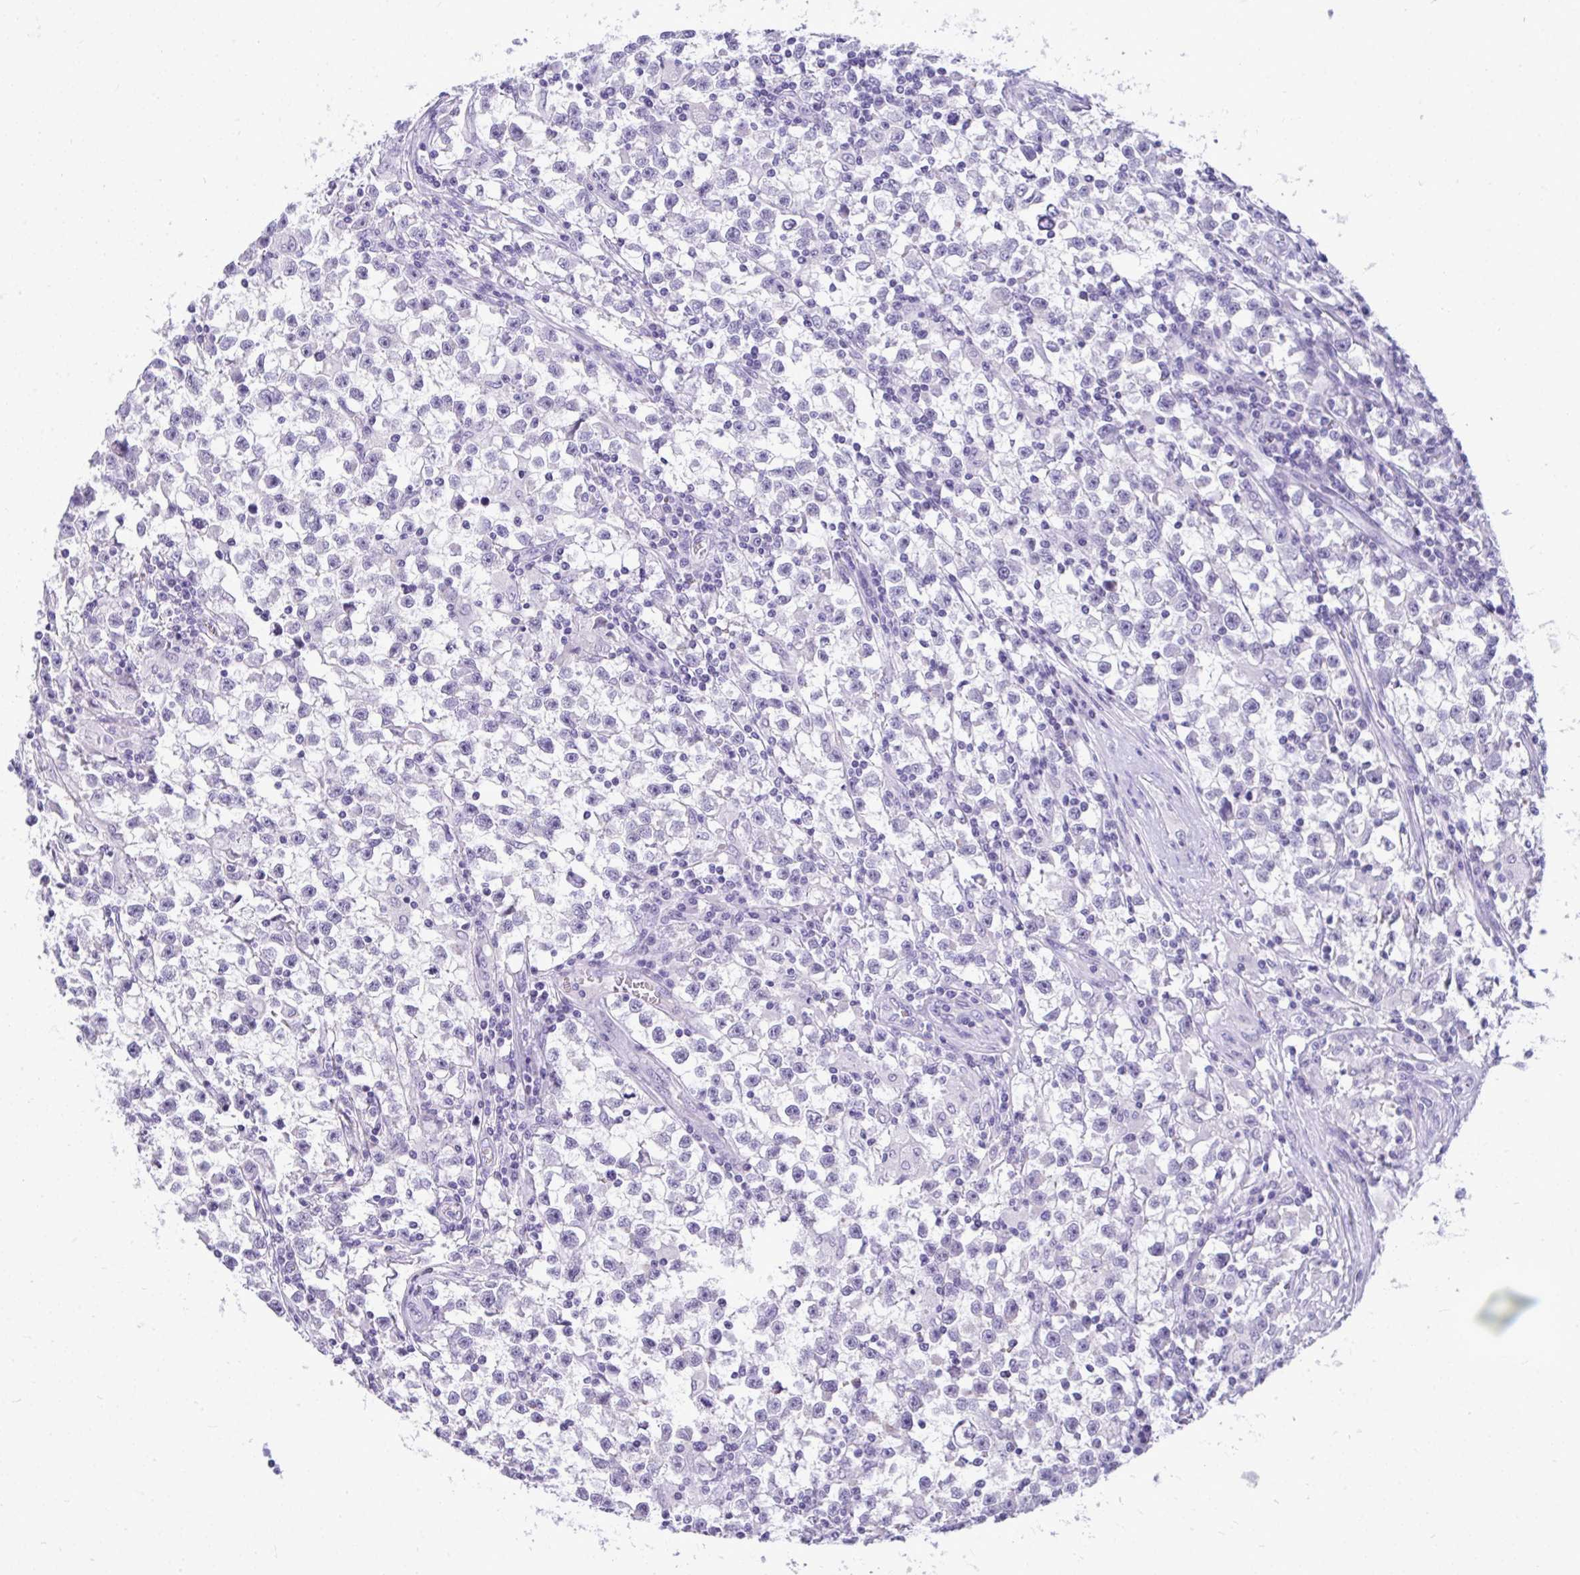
{"staining": {"intensity": "negative", "quantity": "none", "location": "none"}, "tissue": "testis cancer", "cell_type": "Tumor cells", "image_type": "cancer", "snomed": [{"axis": "morphology", "description": "Seminoma, NOS"}, {"axis": "topography", "description": "Testis"}], "caption": "The immunohistochemistry image has no significant staining in tumor cells of testis cancer tissue.", "gene": "PRM2", "patient": {"sex": "male", "age": 31}}